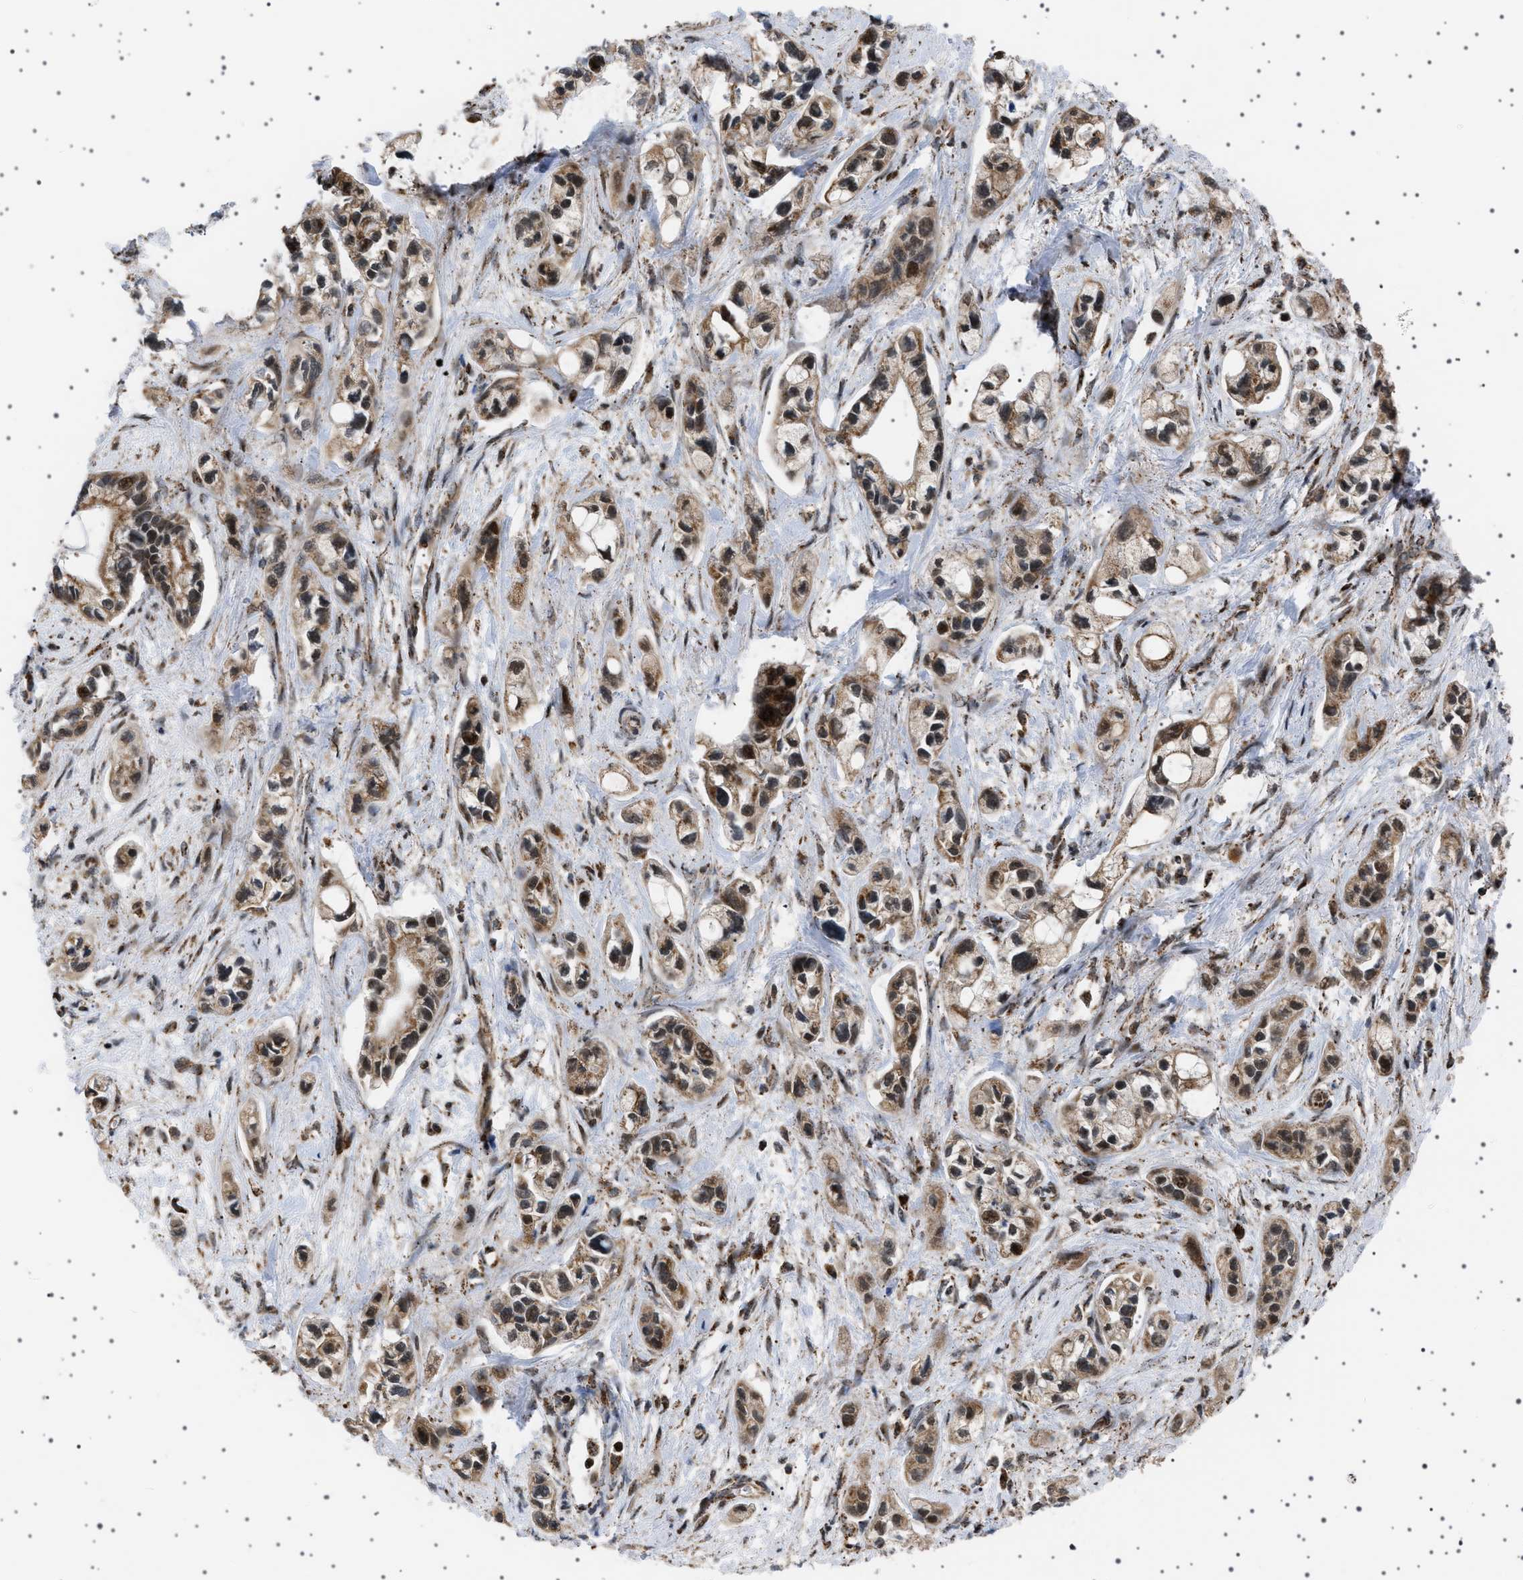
{"staining": {"intensity": "moderate", "quantity": ">75%", "location": "cytoplasmic/membranous,nuclear"}, "tissue": "pancreatic cancer", "cell_type": "Tumor cells", "image_type": "cancer", "snomed": [{"axis": "morphology", "description": "Adenocarcinoma, NOS"}, {"axis": "topography", "description": "Pancreas"}], "caption": "Pancreatic cancer stained with a protein marker demonstrates moderate staining in tumor cells.", "gene": "MELK", "patient": {"sex": "male", "age": 74}}